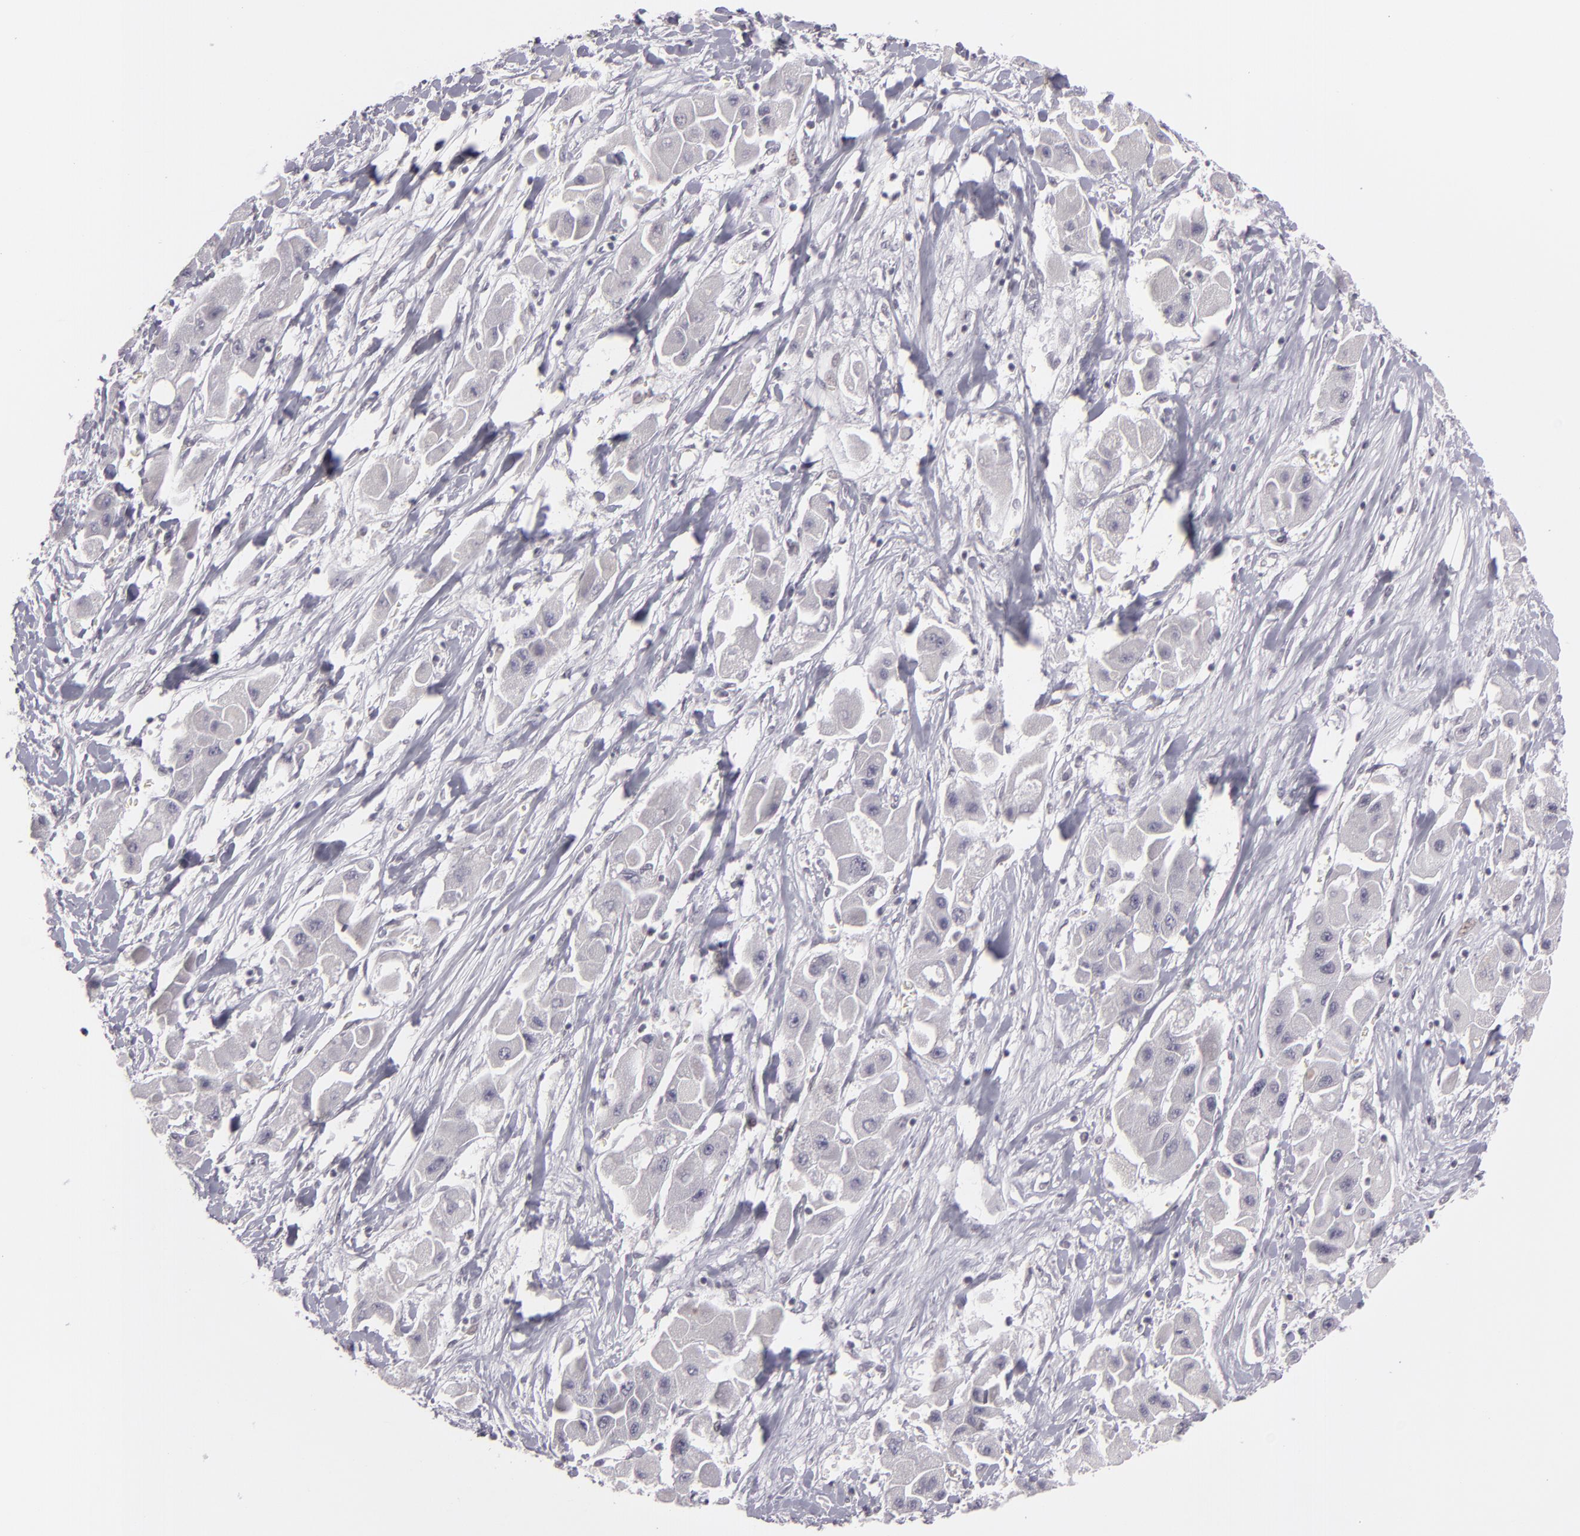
{"staining": {"intensity": "negative", "quantity": "none", "location": "none"}, "tissue": "liver cancer", "cell_type": "Tumor cells", "image_type": "cancer", "snomed": [{"axis": "morphology", "description": "Carcinoma, Hepatocellular, NOS"}, {"axis": "topography", "description": "Liver"}], "caption": "DAB immunohistochemical staining of human hepatocellular carcinoma (liver) displays no significant staining in tumor cells. (DAB (3,3'-diaminobenzidine) IHC with hematoxylin counter stain).", "gene": "ZNF205", "patient": {"sex": "male", "age": 24}}